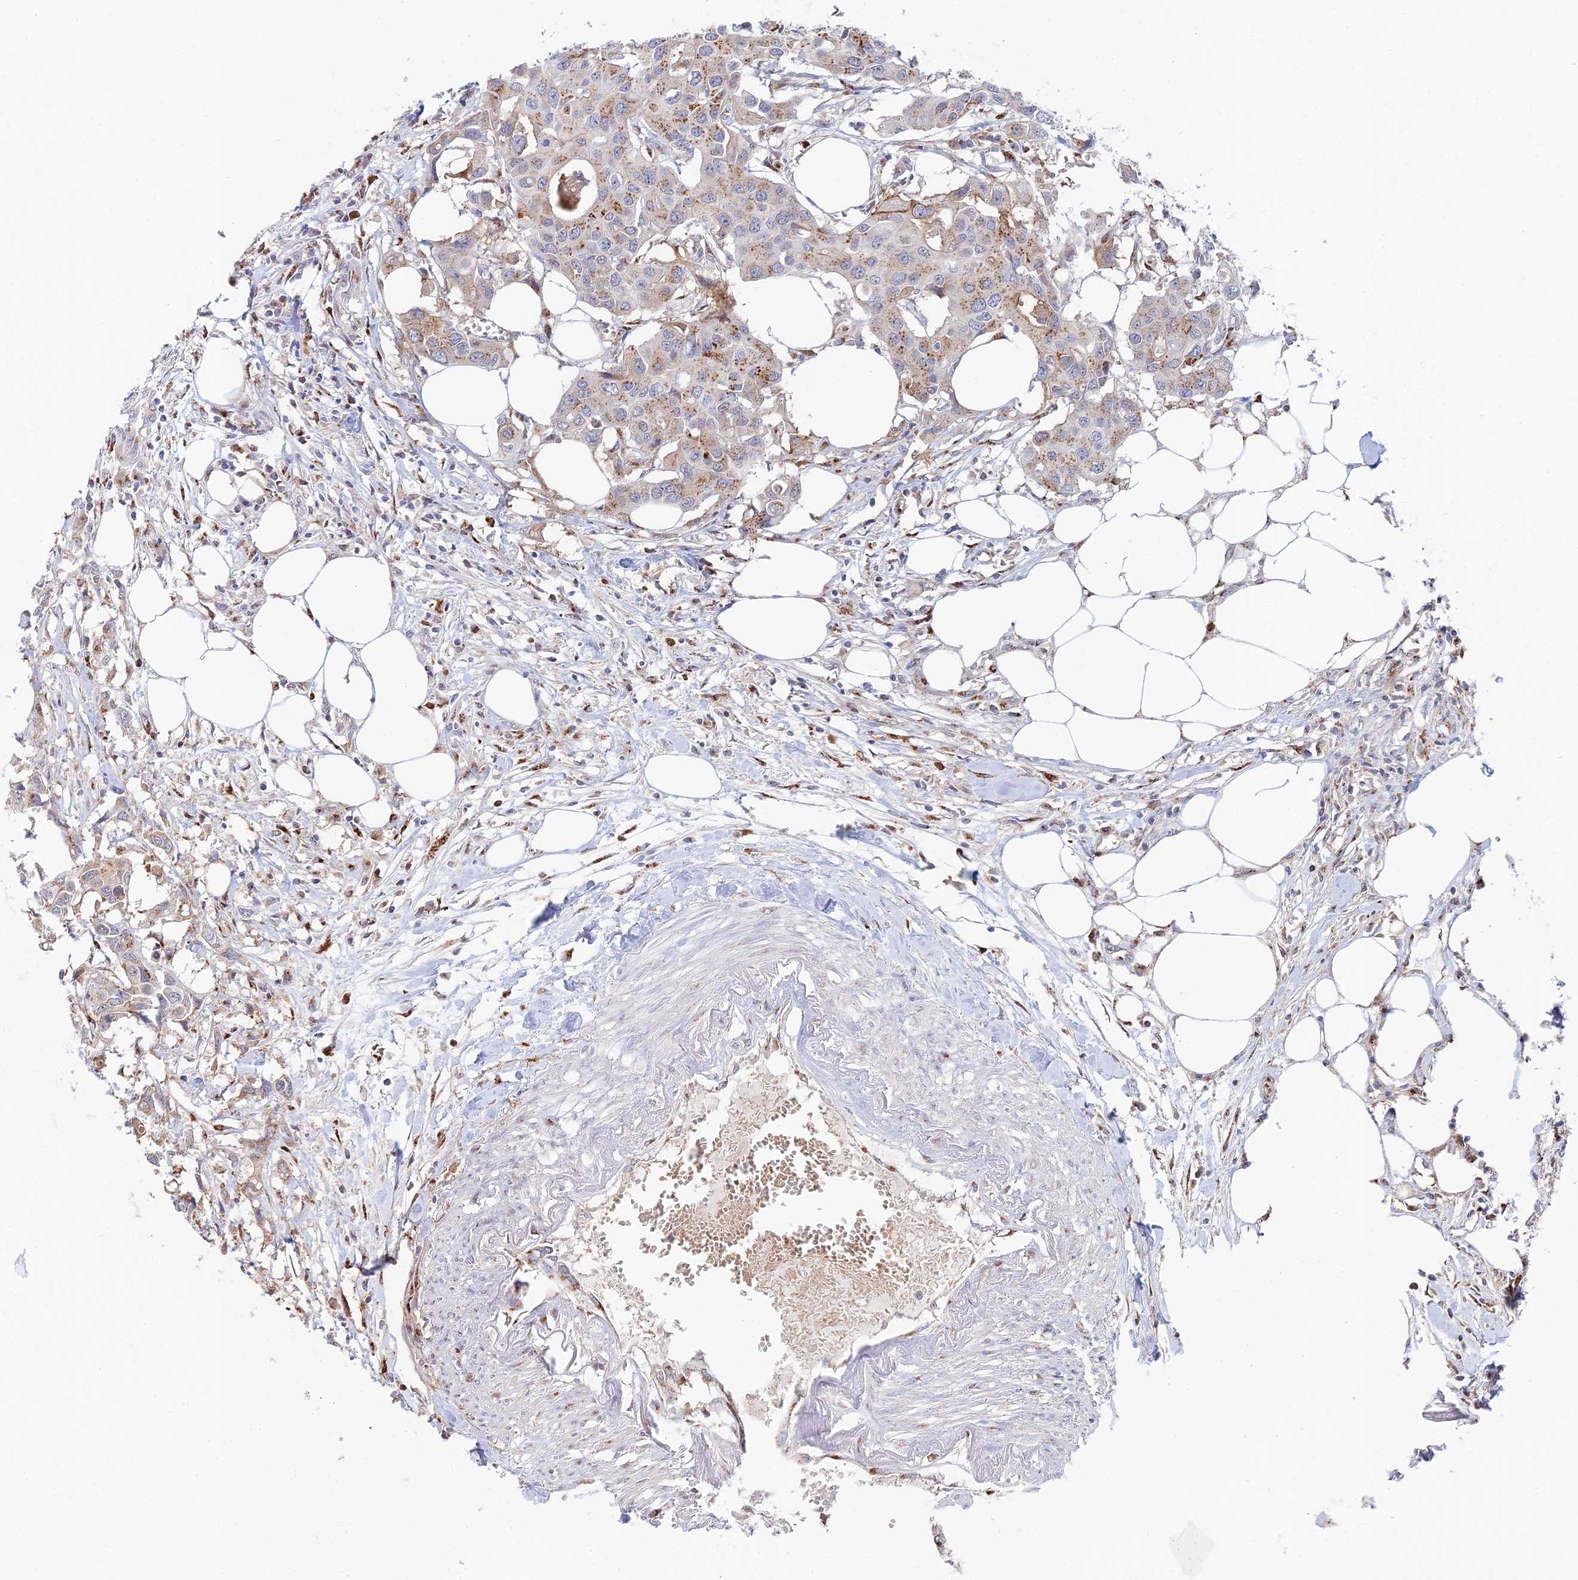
{"staining": {"intensity": "moderate", "quantity": ">75%", "location": "cytoplasmic/membranous"}, "tissue": "colorectal cancer", "cell_type": "Tumor cells", "image_type": "cancer", "snomed": [{"axis": "morphology", "description": "Adenocarcinoma, NOS"}, {"axis": "topography", "description": "Colon"}], "caption": "About >75% of tumor cells in human adenocarcinoma (colorectal) show moderate cytoplasmic/membranous protein expression as visualized by brown immunohistochemical staining.", "gene": "HS2ST1", "patient": {"sex": "male", "age": 77}}